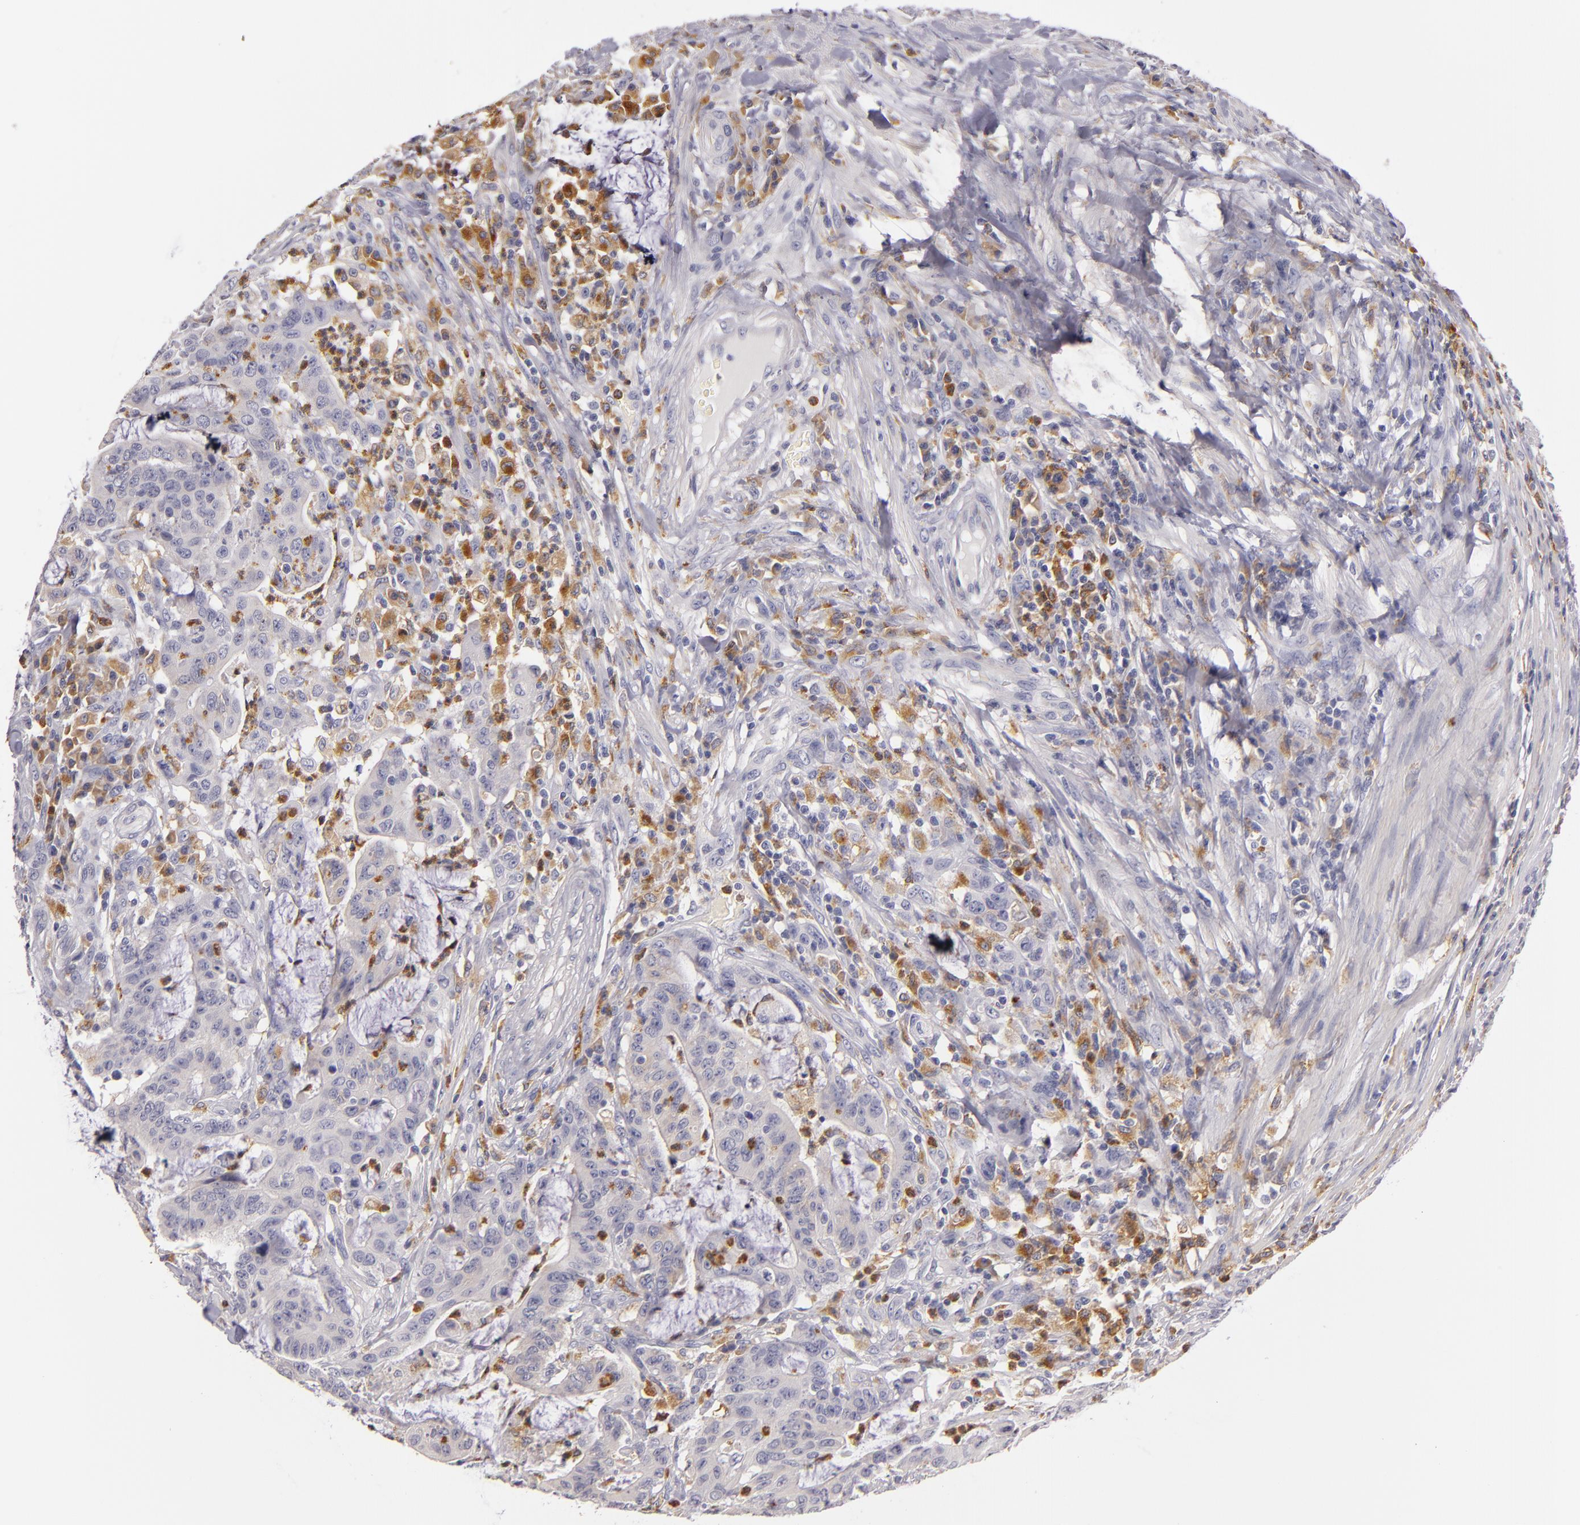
{"staining": {"intensity": "weak", "quantity": "<25%", "location": "cytoplasmic/membranous"}, "tissue": "colorectal cancer", "cell_type": "Tumor cells", "image_type": "cancer", "snomed": [{"axis": "morphology", "description": "Adenocarcinoma, NOS"}, {"axis": "topography", "description": "Colon"}], "caption": "Photomicrograph shows no protein expression in tumor cells of colorectal cancer (adenocarcinoma) tissue.", "gene": "TLR8", "patient": {"sex": "male", "age": 54}}